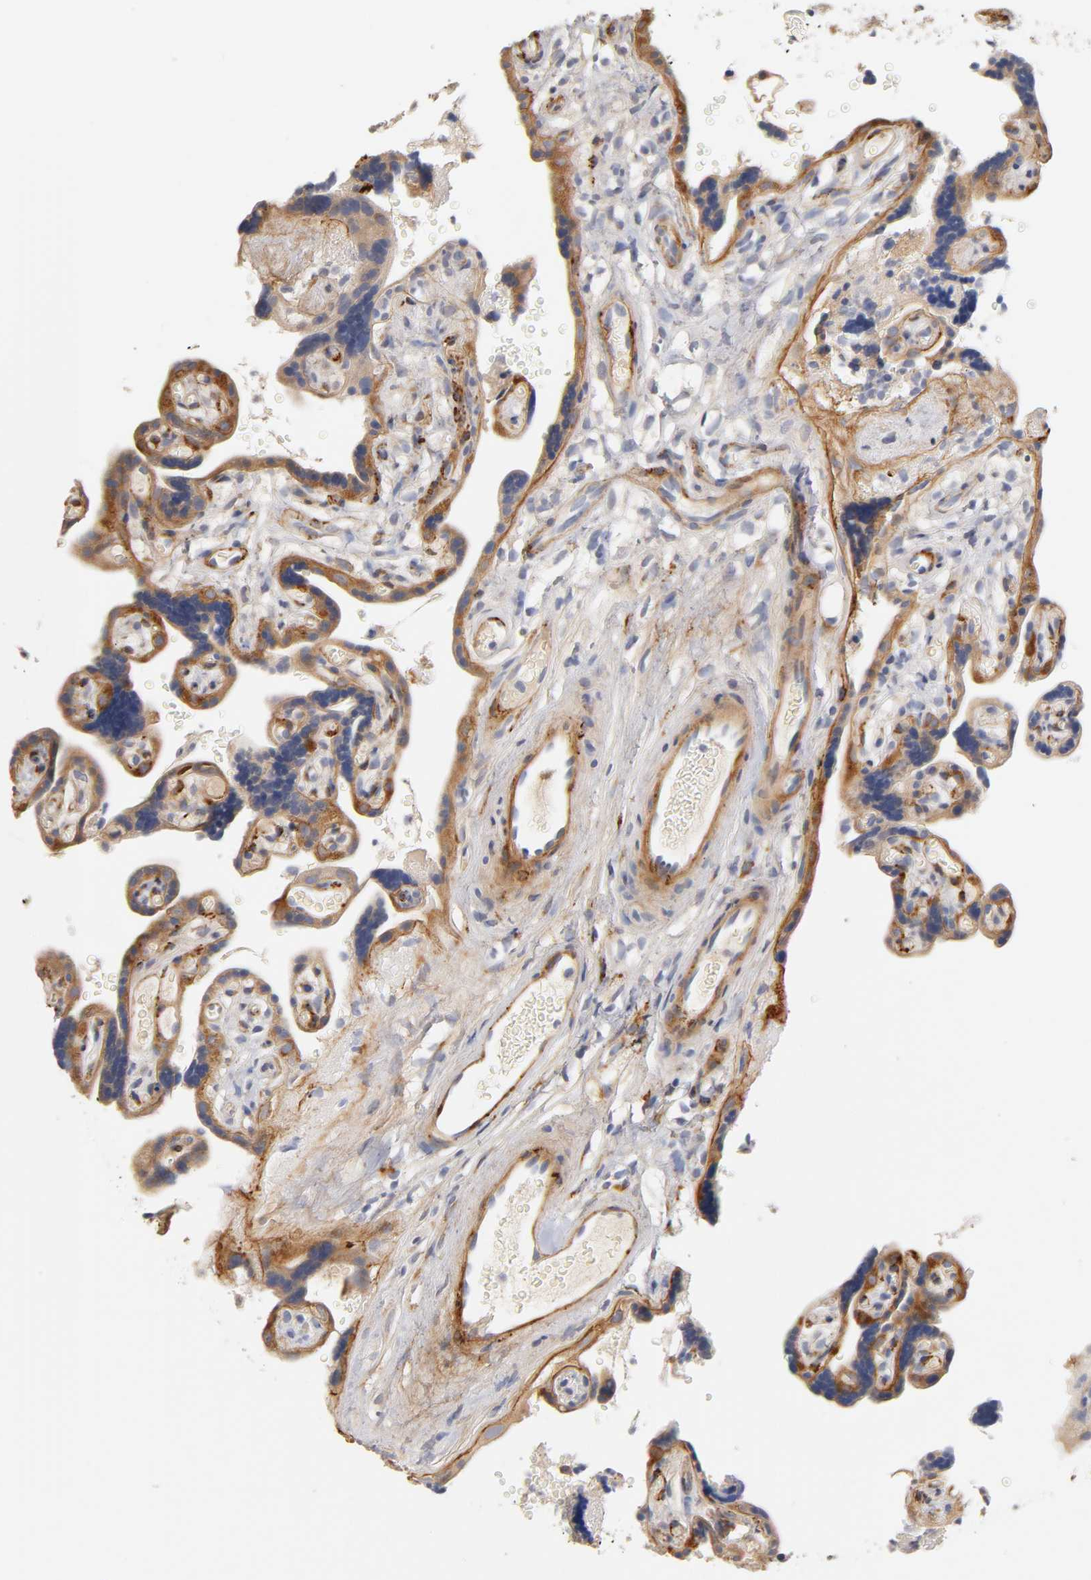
{"staining": {"intensity": "strong", "quantity": ">75%", "location": "cytoplasmic/membranous"}, "tissue": "placenta", "cell_type": "Trophoblastic cells", "image_type": "normal", "snomed": [{"axis": "morphology", "description": "Normal tissue, NOS"}, {"axis": "topography", "description": "Placenta"}], "caption": "IHC histopathology image of unremarkable human placenta stained for a protein (brown), which displays high levels of strong cytoplasmic/membranous expression in approximately >75% of trophoblastic cells.", "gene": "LAMB1", "patient": {"sex": "female", "age": 30}}